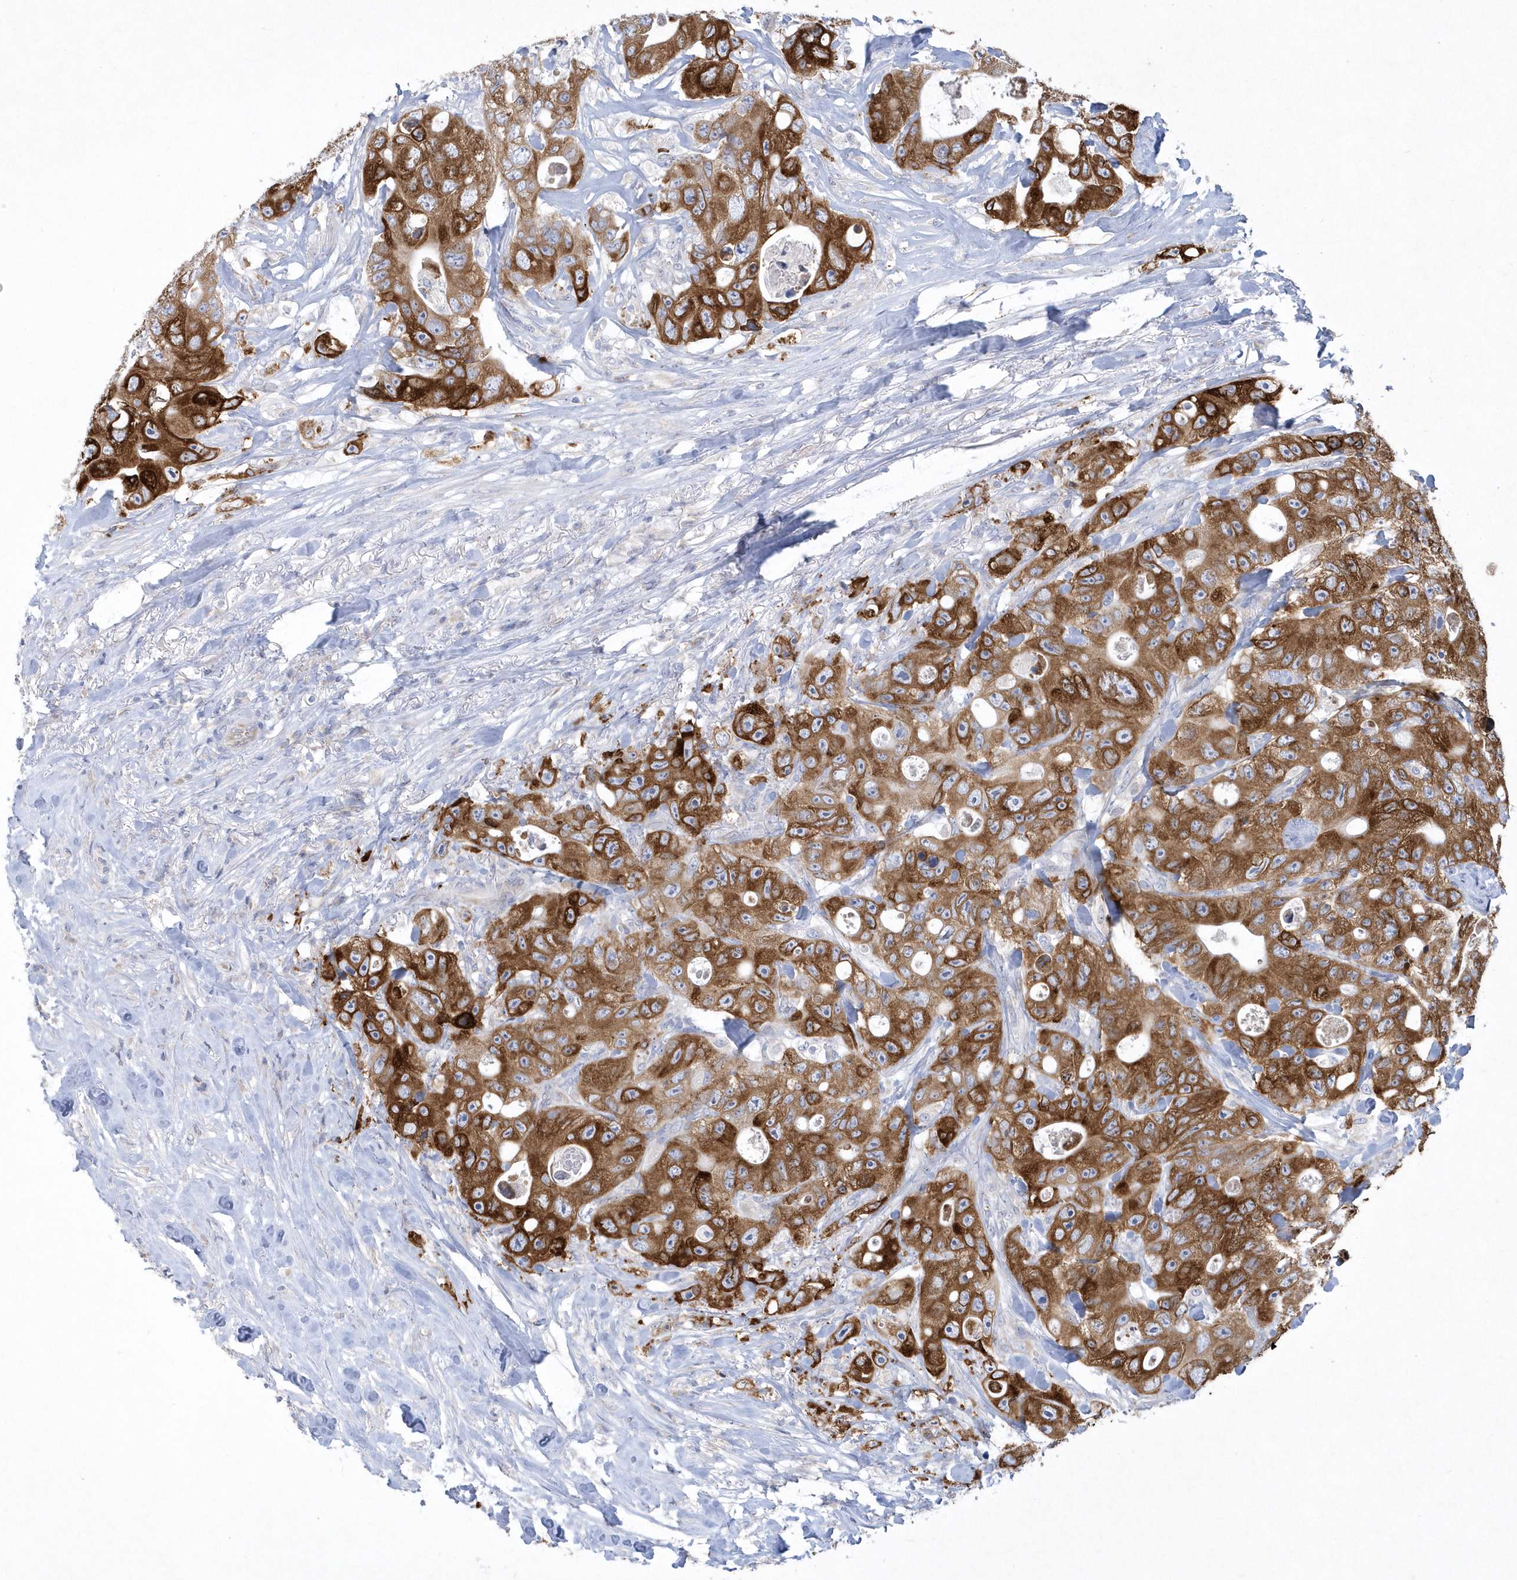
{"staining": {"intensity": "strong", "quantity": ">75%", "location": "cytoplasmic/membranous"}, "tissue": "colorectal cancer", "cell_type": "Tumor cells", "image_type": "cancer", "snomed": [{"axis": "morphology", "description": "Adenocarcinoma, NOS"}, {"axis": "topography", "description": "Colon"}], "caption": "Colorectal cancer was stained to show a protein in brown. There is high levels of strong cytoplasmic/membranous positivity in approximately >75% of tumor cells.", "gene": "DGAT1", "patient": {"sex": "female", "age": 46}}